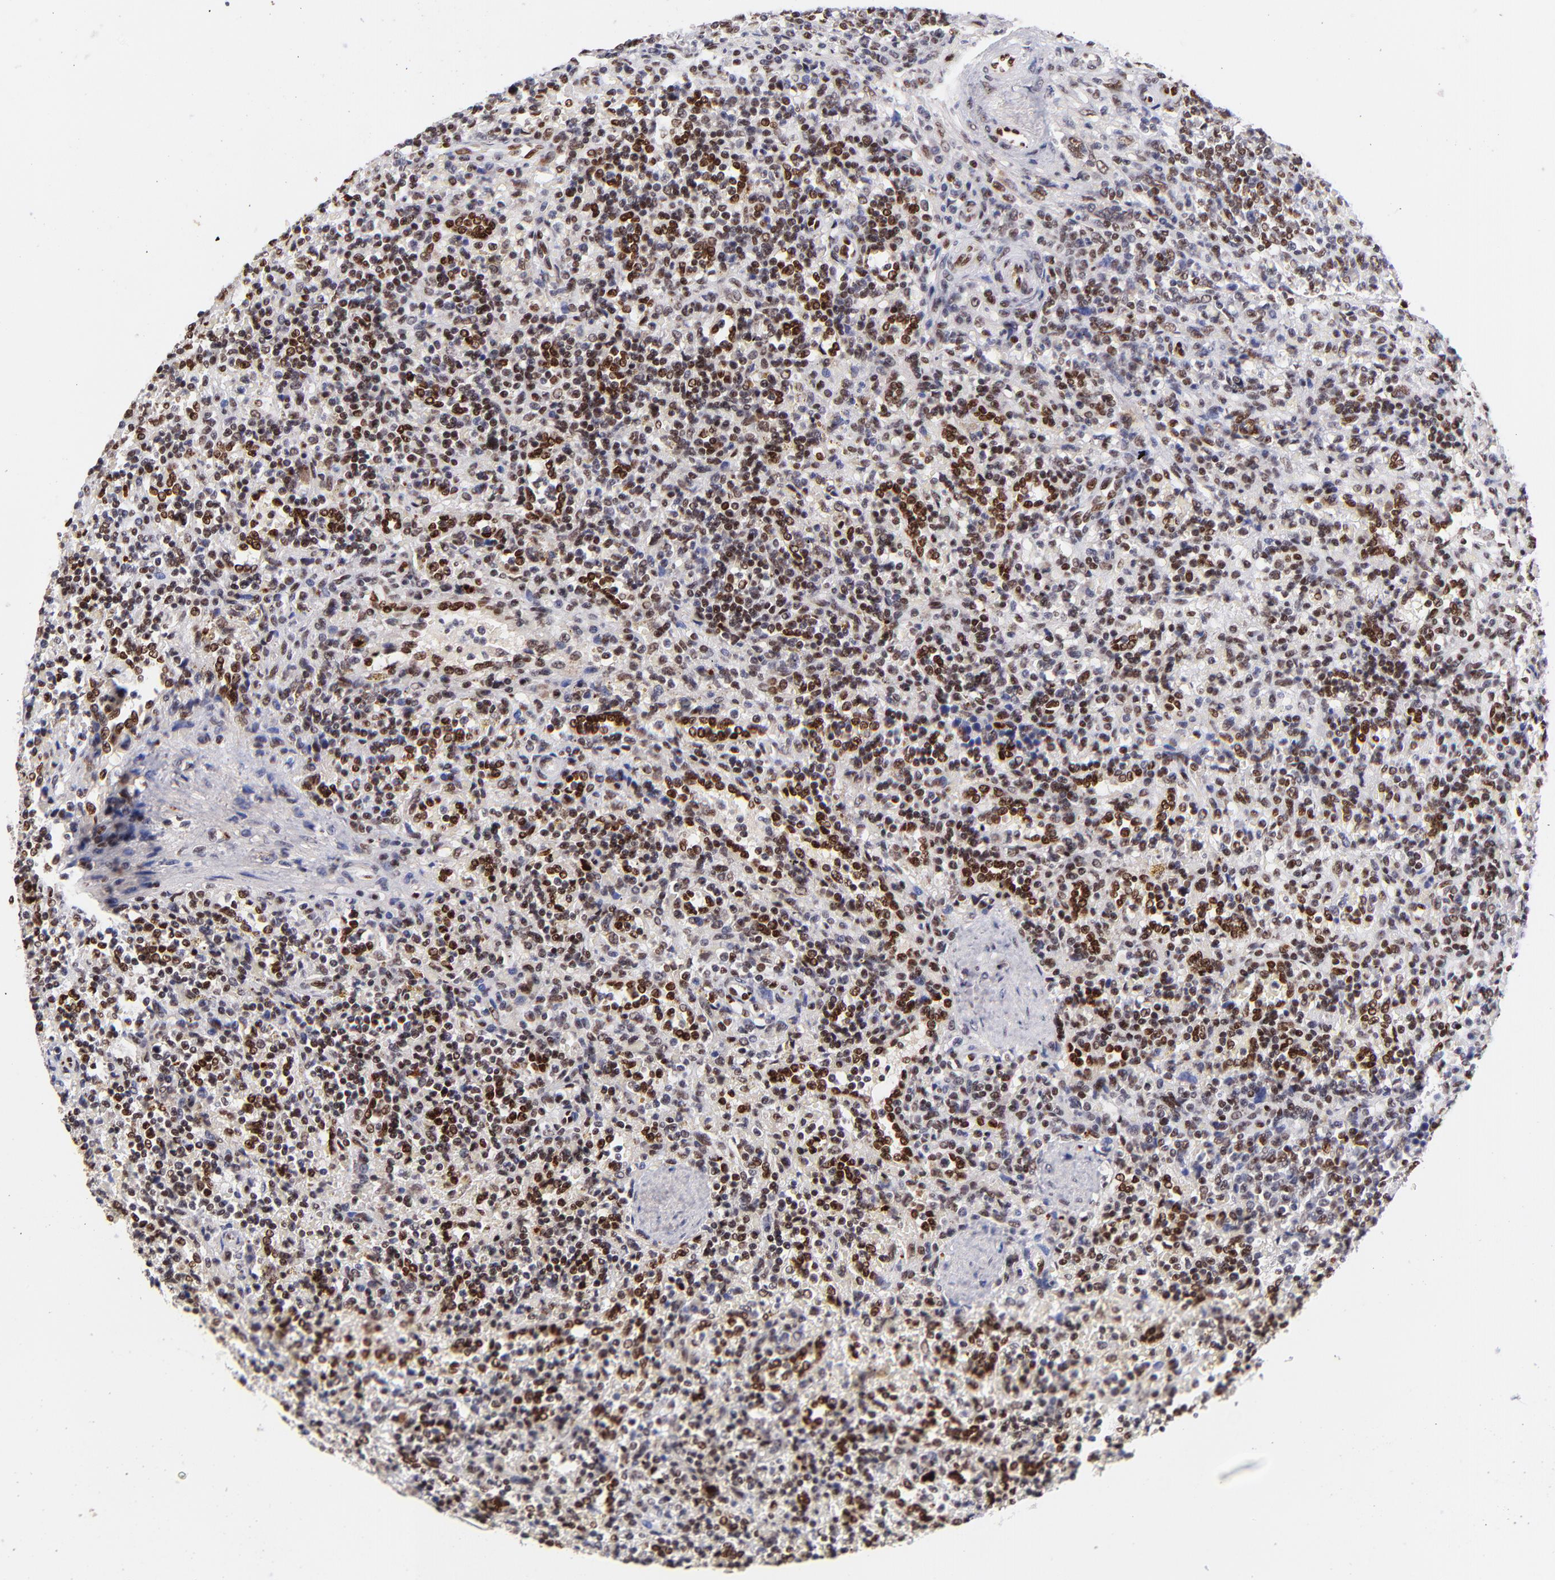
{"staining": {"intensity": "strong", "quantity": ">75%", "location": "nuclear"}, "tissue": "lymphoma", "cell_type": "Tumor cells", "image_type": "cancer", "snomed": [{"axis": "morphology", "description": "Malignant lymphoma, non-Hodgkin's type, Low grade"}, {"axis": "topography", "description": "Spleen"}], "caption": "Malignant lymphoma, non-Hodgkin's type (low-grade) stained for a protein displays strong nuclear positivity in tumor cells.", "gene": "MIDEAS", "patient": {"sex": "male", "age": 67}}